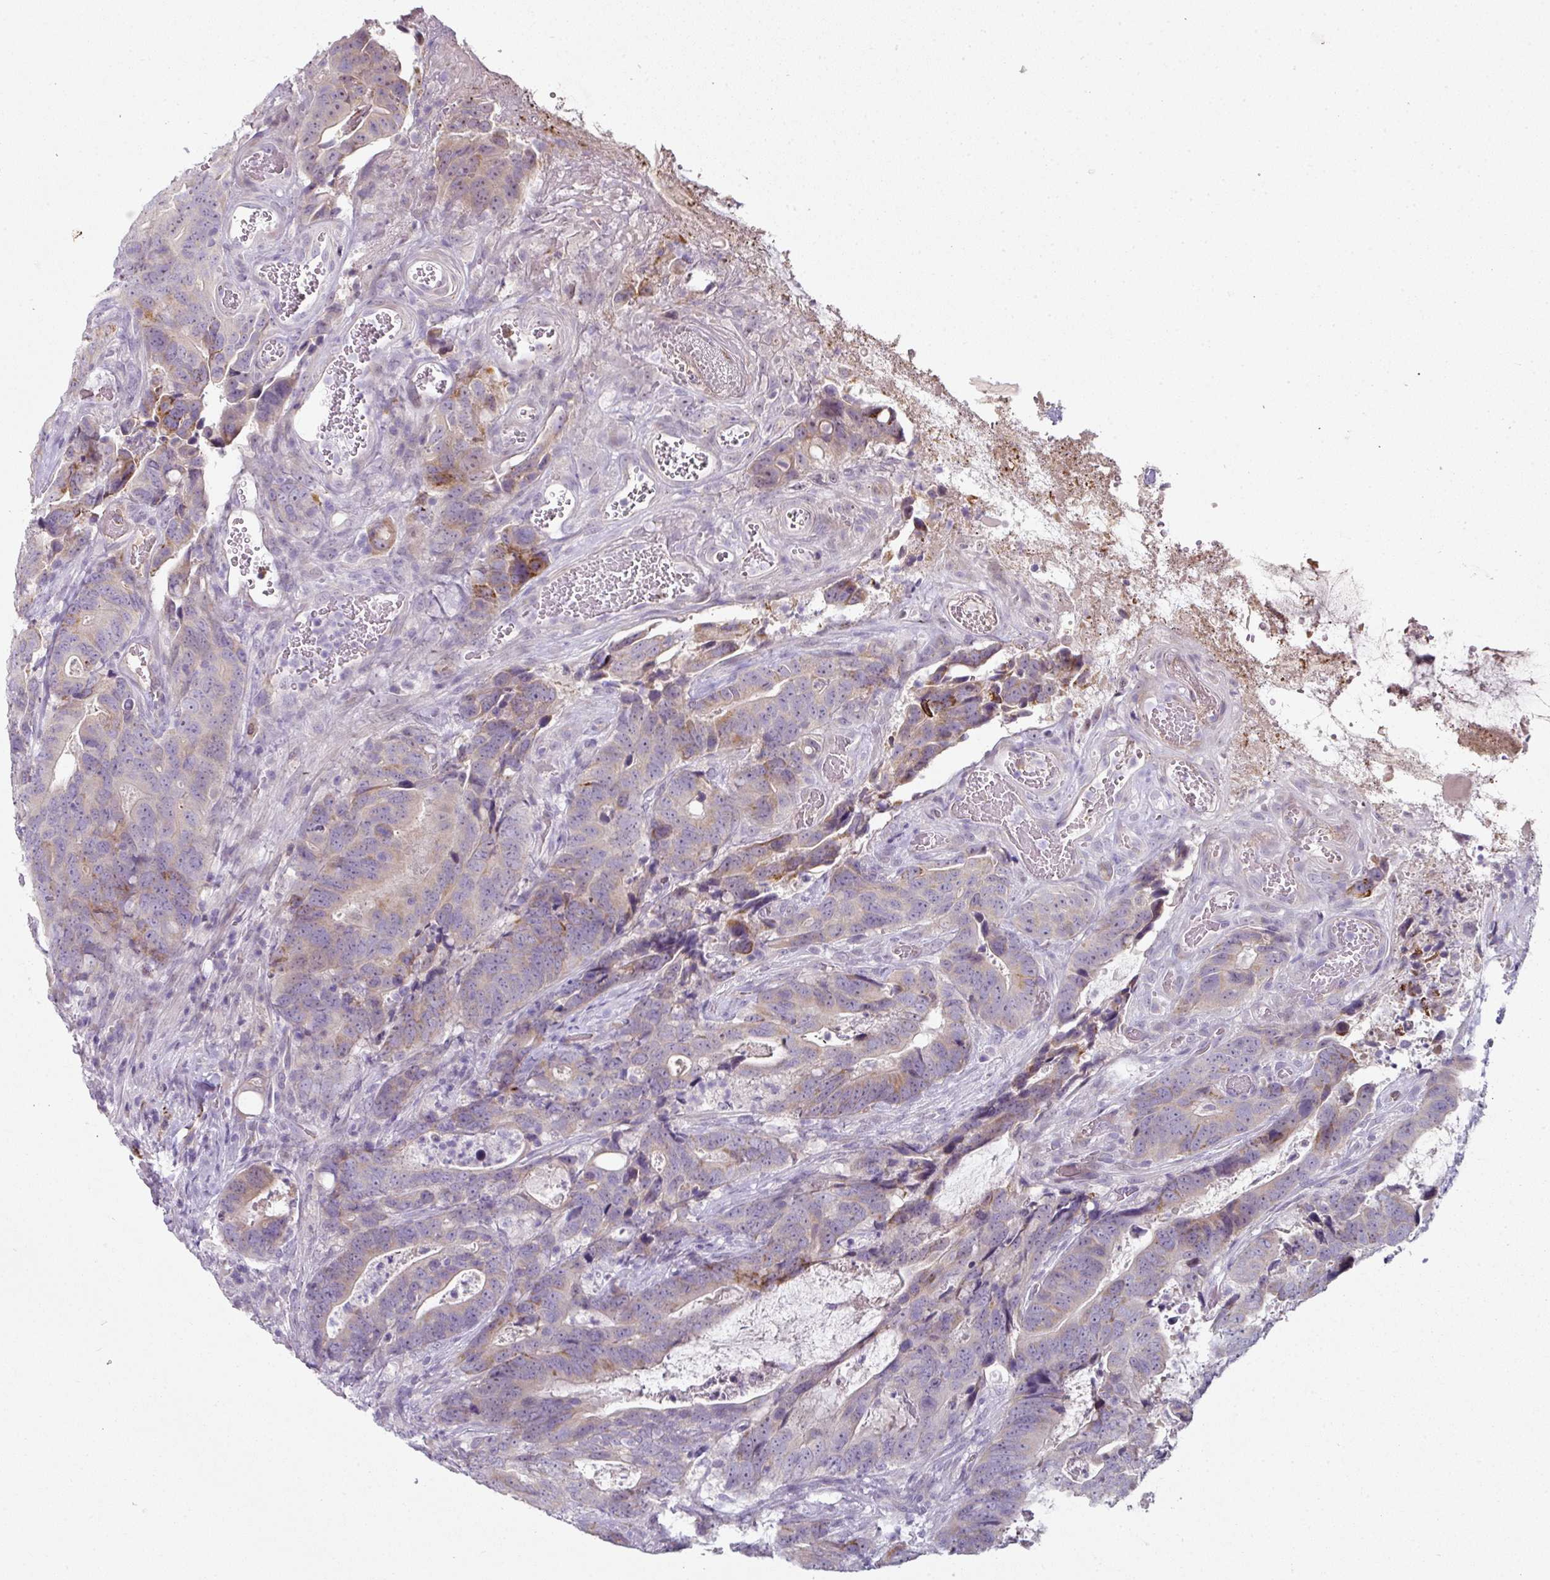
{"staining": {"intensity": "moderate", "quantity": "<25%", "location": "cytoplasmic/membranous"}, "tissue": "colorectal cancer", "cell_type": "Tumor cells", "image_type": "cancer", "snomed": [{"axis": "morphology", "description": "Adenocarcinoma, NOS"}, {"axis": "topography", "description": "Colon"}], "caption": "A histopathology image of human colorectal cancer (adenocarcinoma) stained for a protein reveals moderate cytoplasmic/membranous brown staining in tumor cells.", "gene": "FHAD1", "patient": {"sex": "female", "age": 82}}